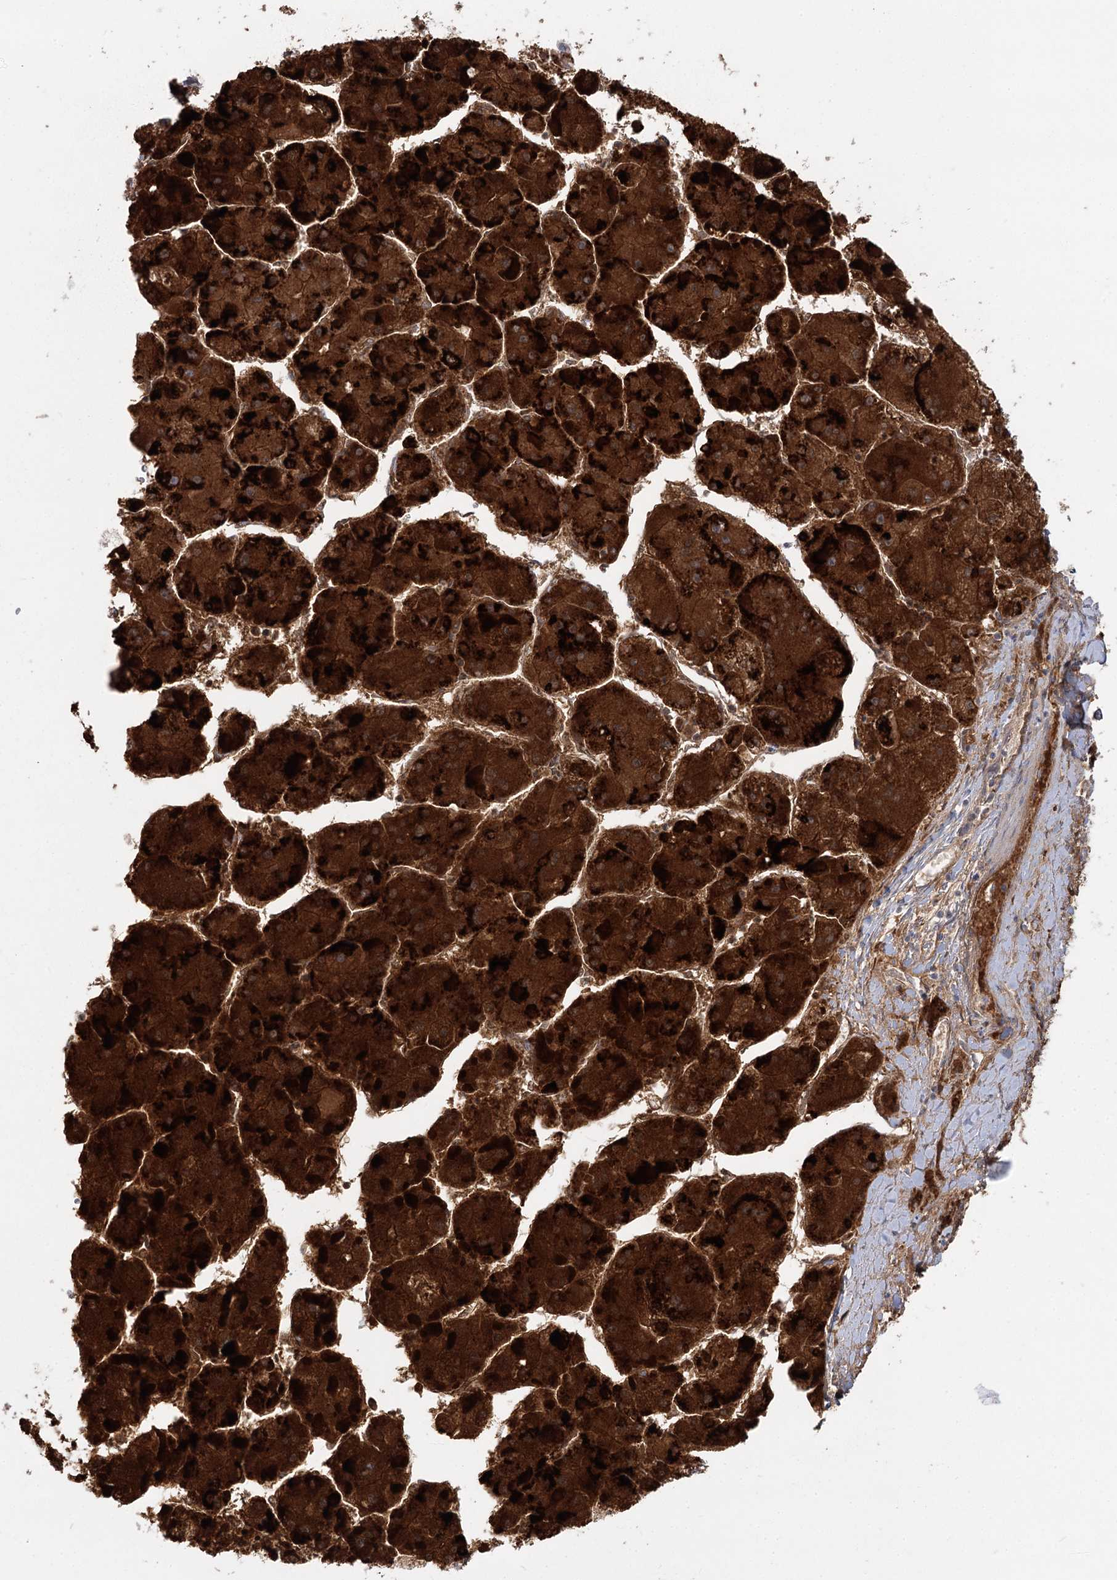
{"staining": {"intensity": "strong", "quantity": ">75%", "location": "cytoplasmic/membranous"}, "tissue": "liver cancer", "cell_type": "Tumor cells", "image_type": "cancer", "snomed": [{"axis": "morphology", "description": "Carcinoma, Hepatocellular, NOS"}, {"axis": "topography", "description": "Liver"}], "caption": "There is high levels of strong cytoplasmic/membranous expression in tumor cells of liver cancer (hepatocellular carcinoma), as demonstrated by immunohistochemical staining (brown color).", "gene": "ACOX2", "patient": {"sex": "female", "age": 73}}